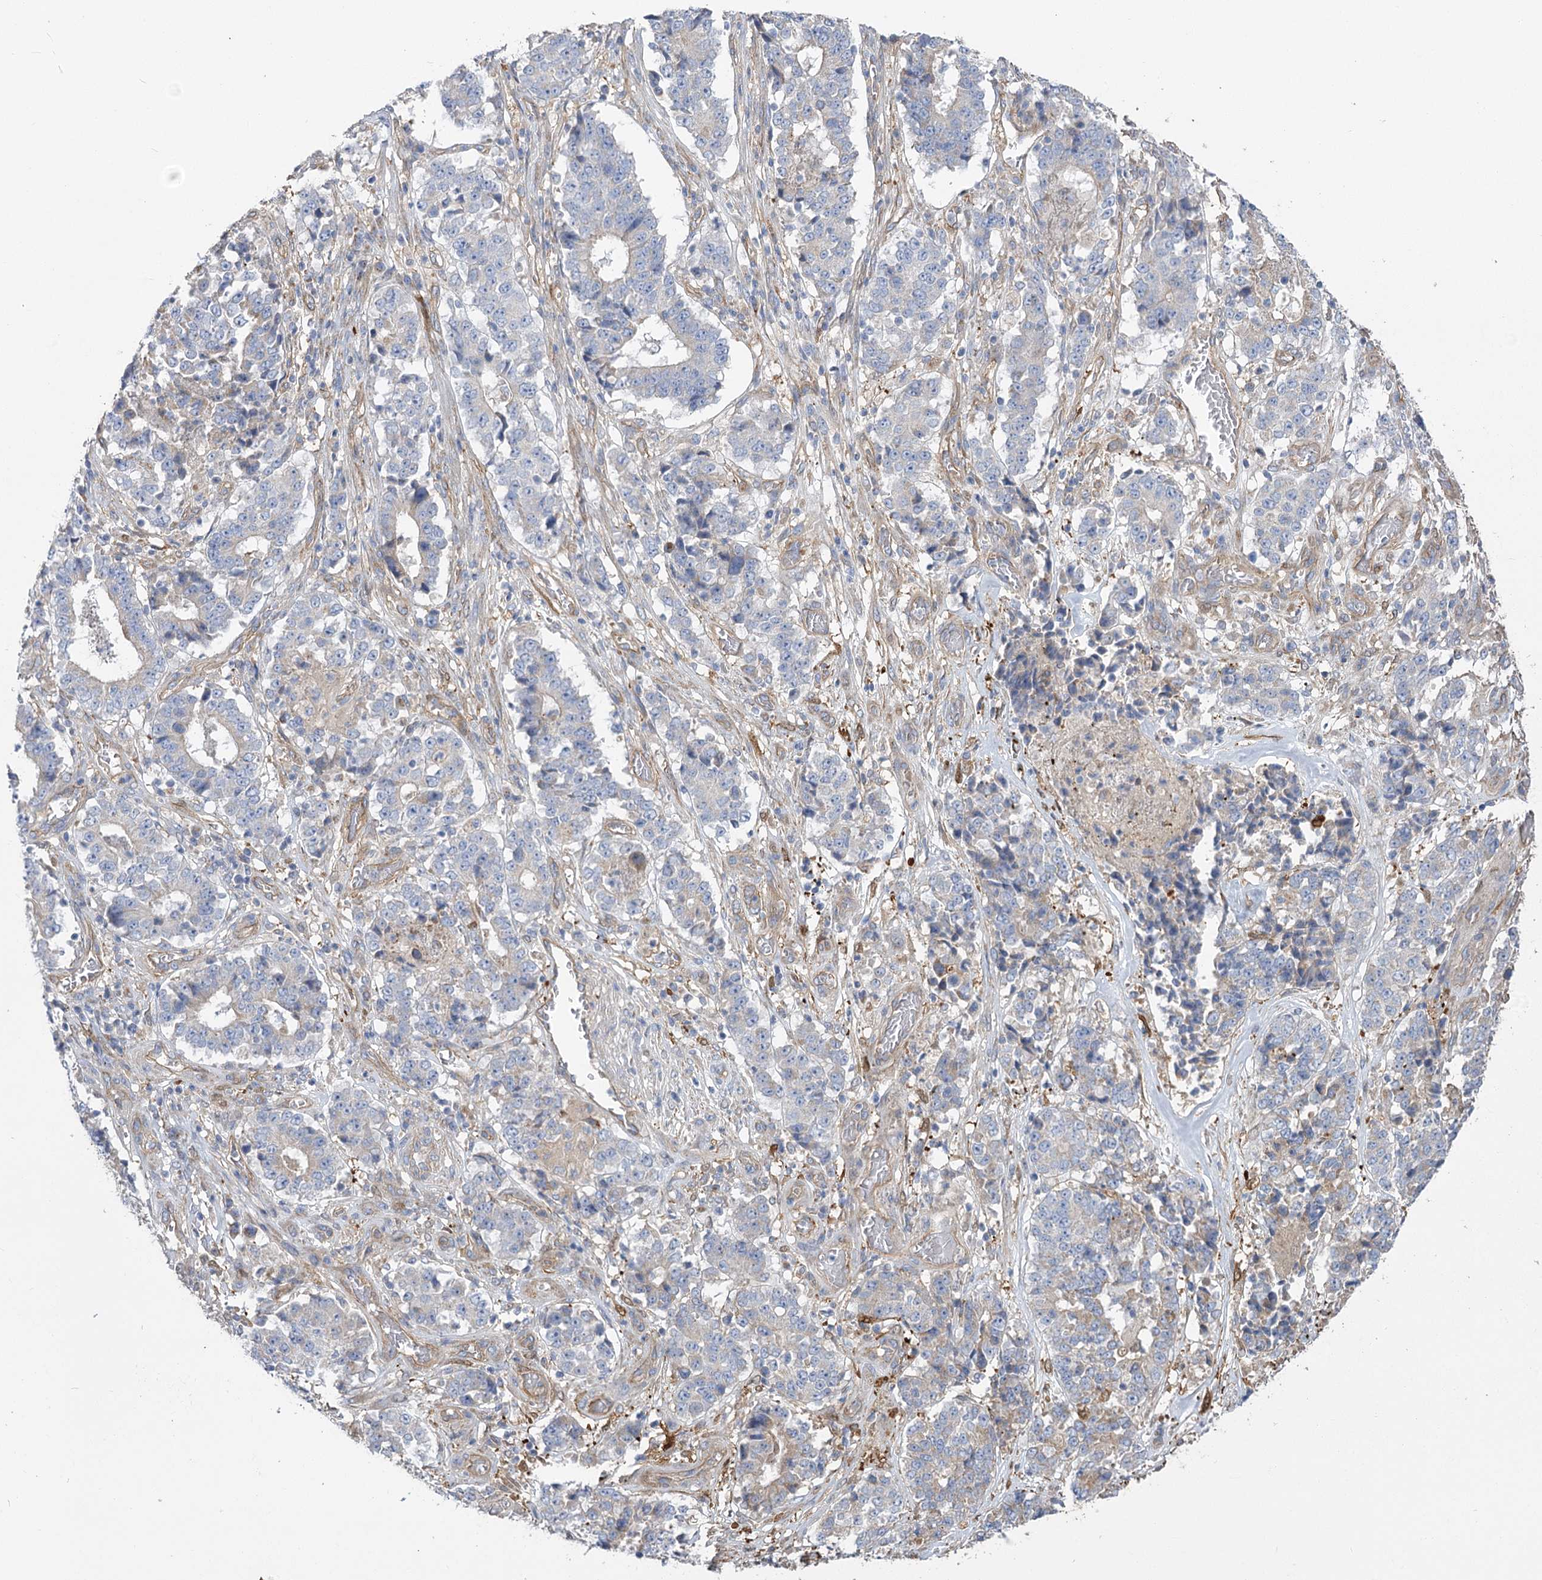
{"staining": {"intensity": "negative", "quantity": "none", "location": "none"}, "tissue": "stomach cancer", "cell_type": "Tumor cells", "image_type": "cancer", "snomed": [{"axis": "morphology", "description": "Adenocarcinoma, NOS"}, {"axis": "topography", "description": "Stomach"}], "caption": "Tumor cells are negative for protein expression in human stomach adenocarcinoma.", "gene": "RMDN2", "patient": {"sex": "male", "age": 59}}